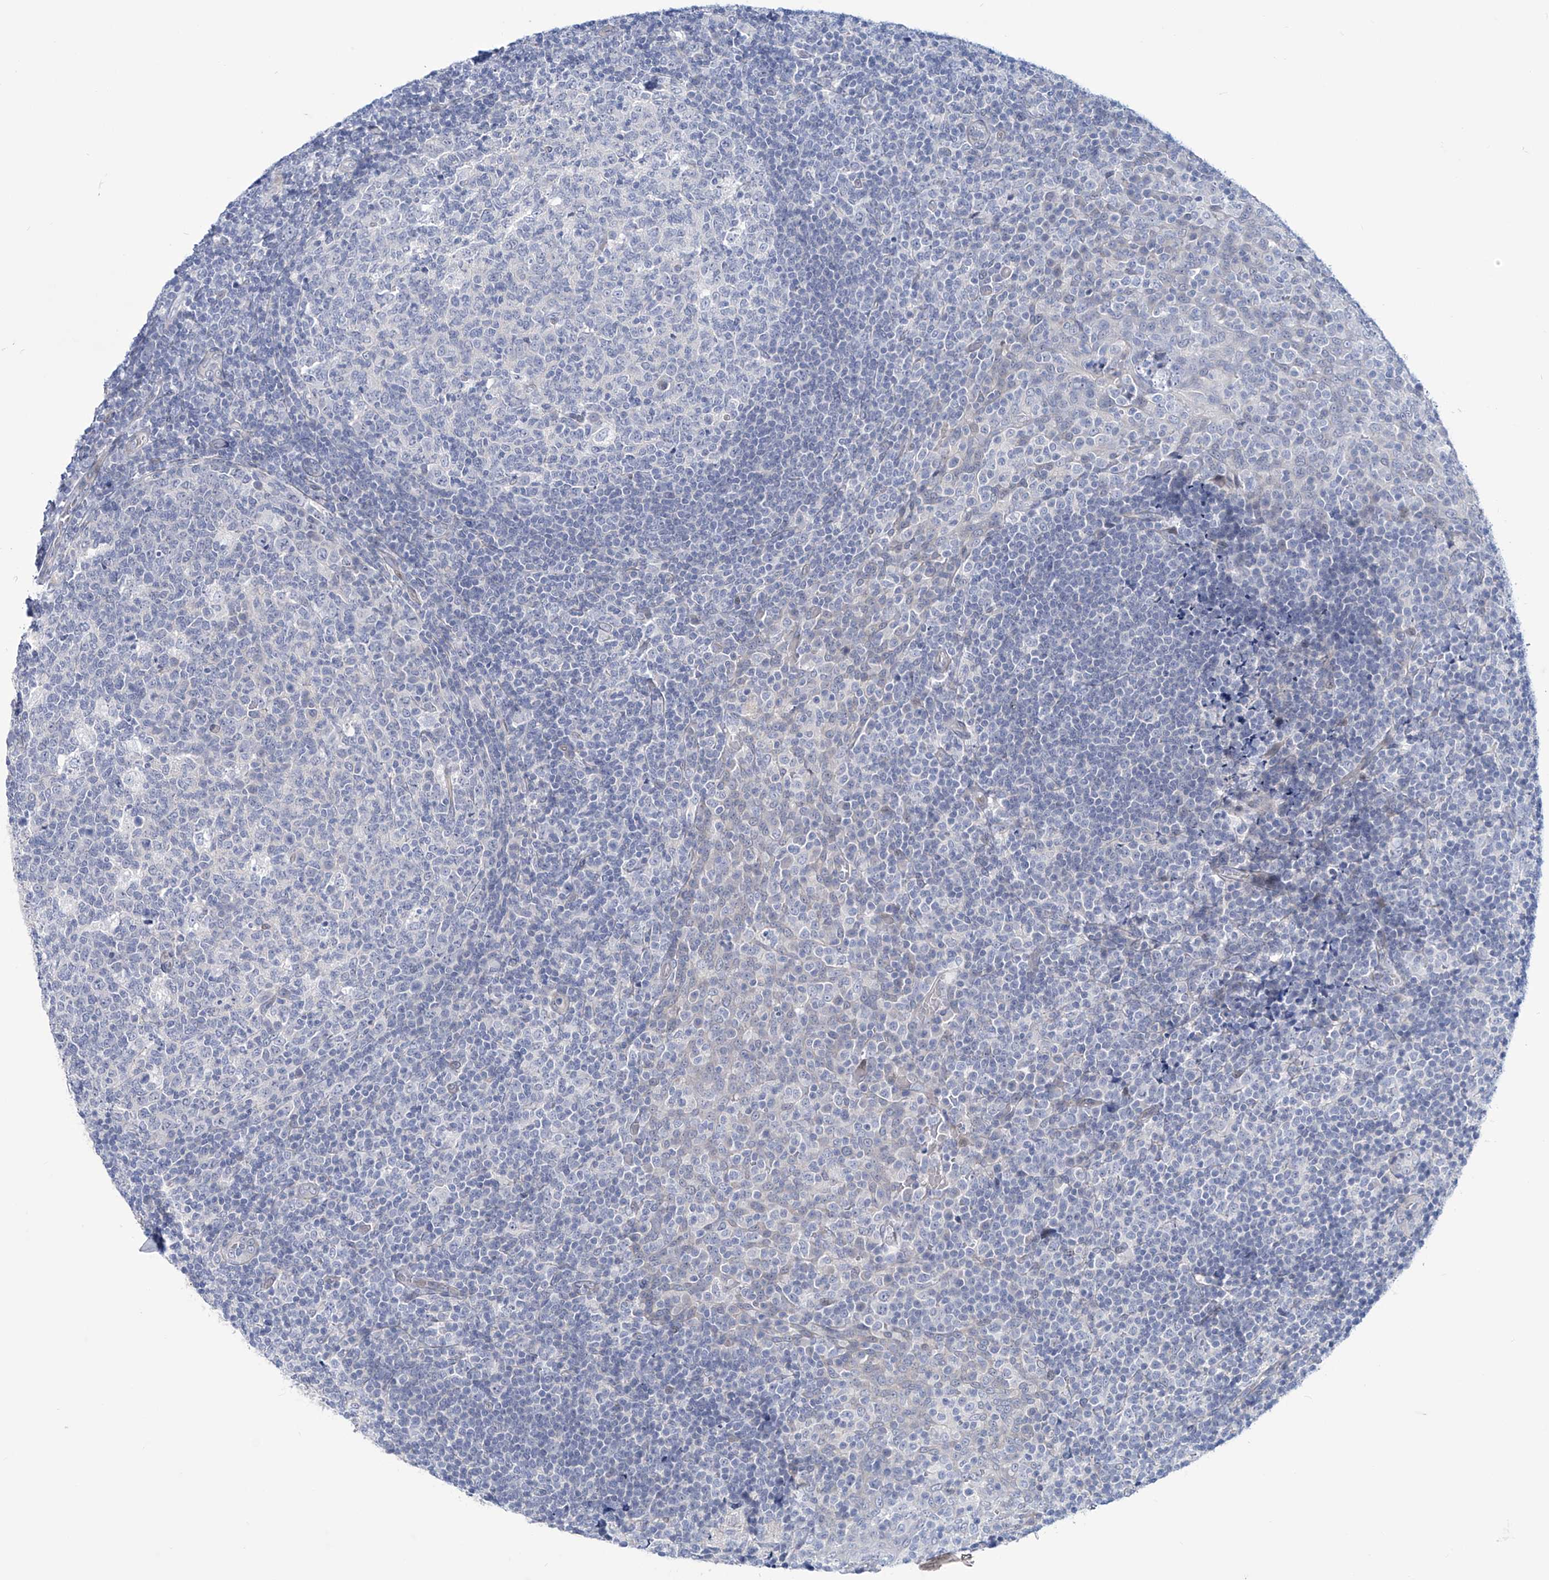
{"staining": {"intensity": "negative", "quantity": "none", "location": "none"}, "tissue": "tonsil", "cell_type": "Germinal center cells", "image_type": "normal", "snomed": [{"axis": "morphology", "description": "Normal tissue, NOS"}, {"axis": "topography", "description": "Tonsil"}], "caption": "This is an IHC photomicrograph of benign human tonsil. There is no staining in germinal center cells.", "gene": "TRIM60", "patient": {"sex": "female", "age": 19}}